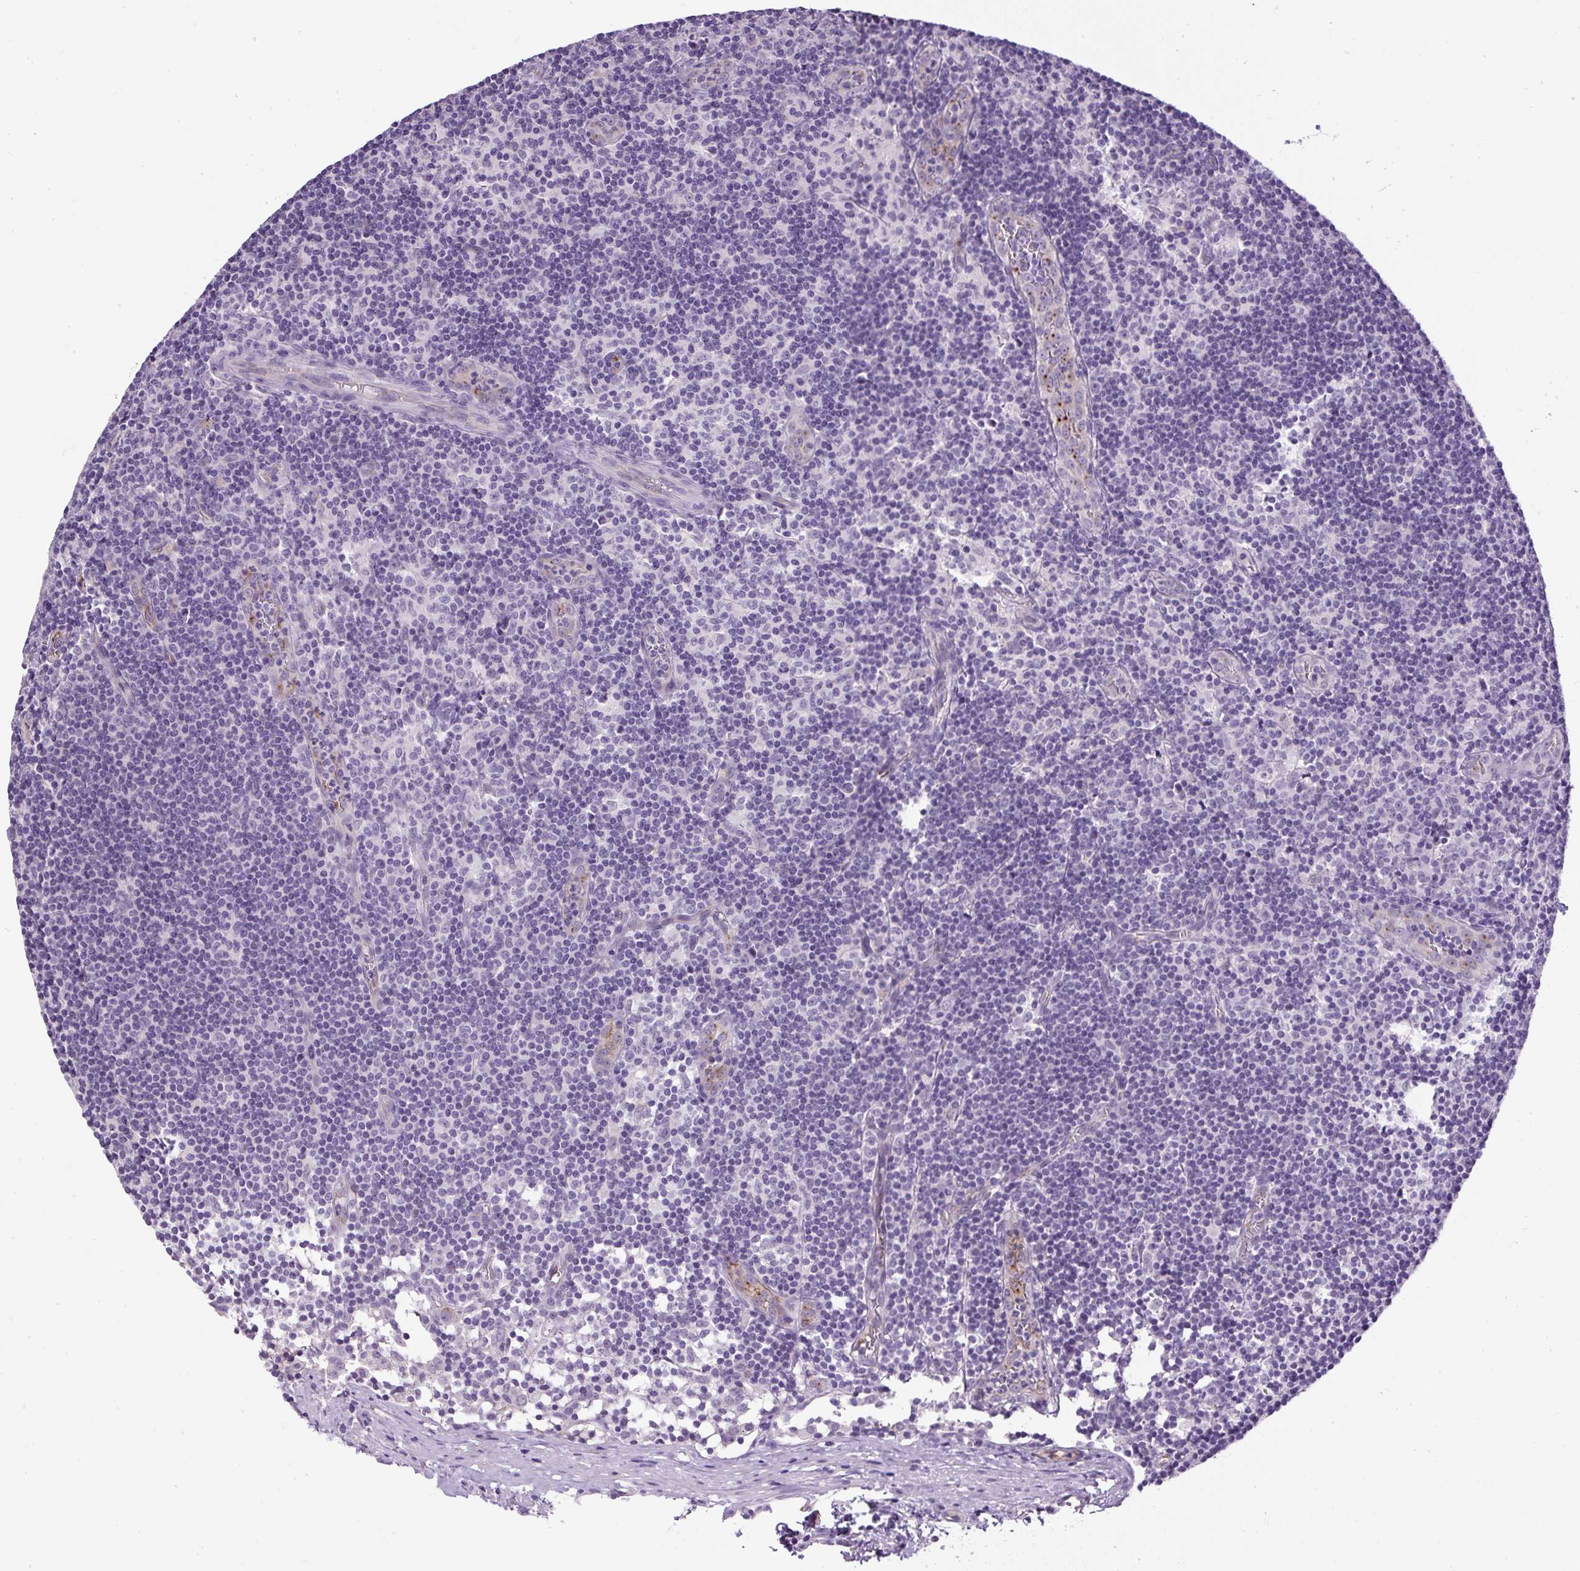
{"staining": {"intensity": "negative", "quantity": "none", "location": "none"}, "tissue": "lymph node", "cell_type": "Germinal center cells", "image_type": "normal", "snomed": [{"axis": "morphology", "description": "Normal tissue, NOS"}, {"axis": "topography", "description": "Lymph node"}], "caption": "DAB (3,3'-diaminobenzidine) immunohistochemical staining of normal lymph node displays no significant expression in germinal center cells.", "gene": "LEFTY1", "patient": {"sex": "female", "age": 45}}